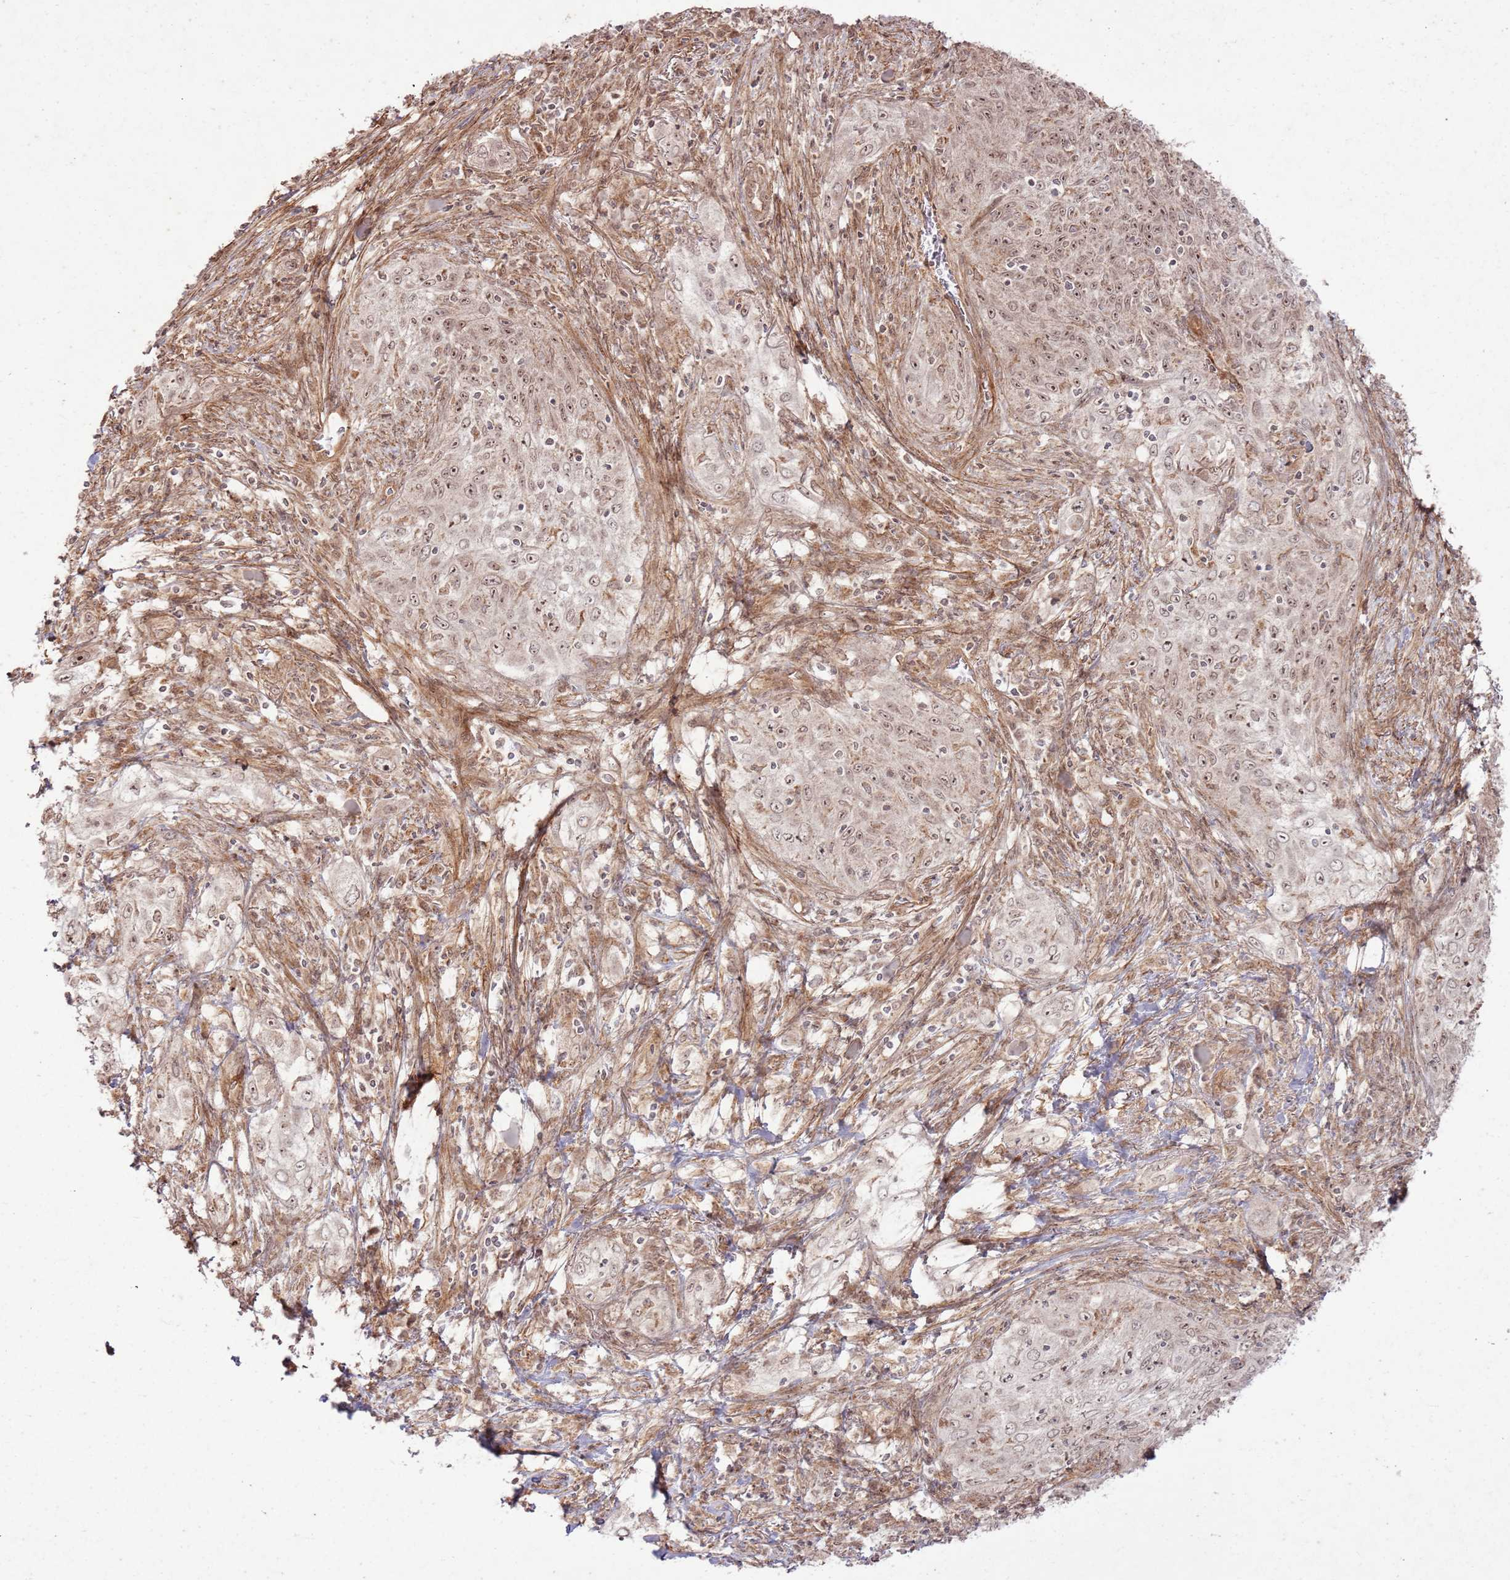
{"staining": {"intensity": "moderate", "quantity": ">75%", "location": "nuclear"}, "tissue": "lung cancer", "cell_type": "Tumor cells", "image_type": "cancer", "snomed": [{"axis": "morphology", "description": "Squamous cell carcinoma, NOS"}, {"axis": "topography", "description": "Lung"}], "caption": "This is a photomicrograph of immunohistochemistry (IHC) staining of lung cancer (squamous cell carcinoma), which shows moderate staining in the nuclear of tumor cells.", "gene": "ZNF623", "patient": {"sex": "female", "age": 69}}